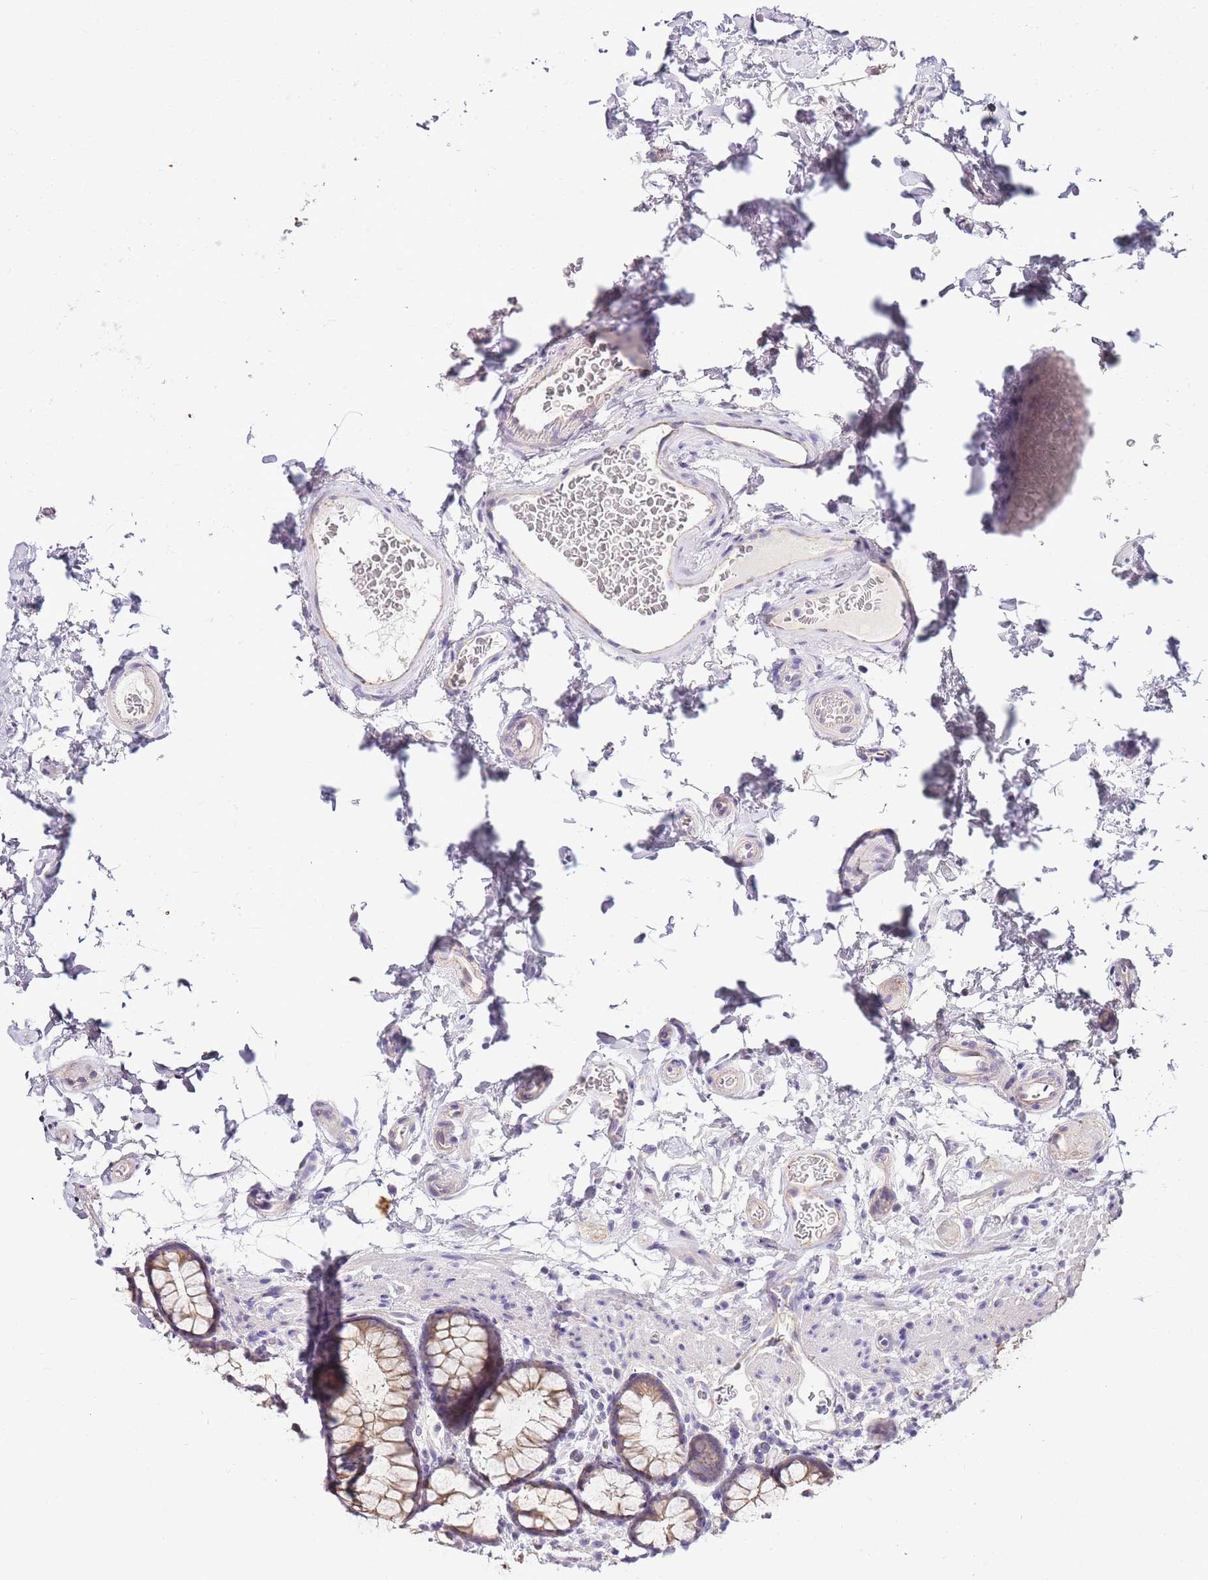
{"staining": {"intensity": "negative", "quantity": "none", "location": "none"}, "tissue": "colon", "cell_type": "Endothelial cells", "image_type": "normal", "snomed": [{"axis": "morphology", "description": "Normal tissue, NOS"}, {"axis": "topography", "description": "Colon"}], "caption": "A high-resolution photomicrograph shows immunohistochemistry (IHC) staining of normal colon, which demonstrates no significant expression in endothelial cells.", "gene": "CLBA1", "patient": {"sex": "female", "age": 82}}